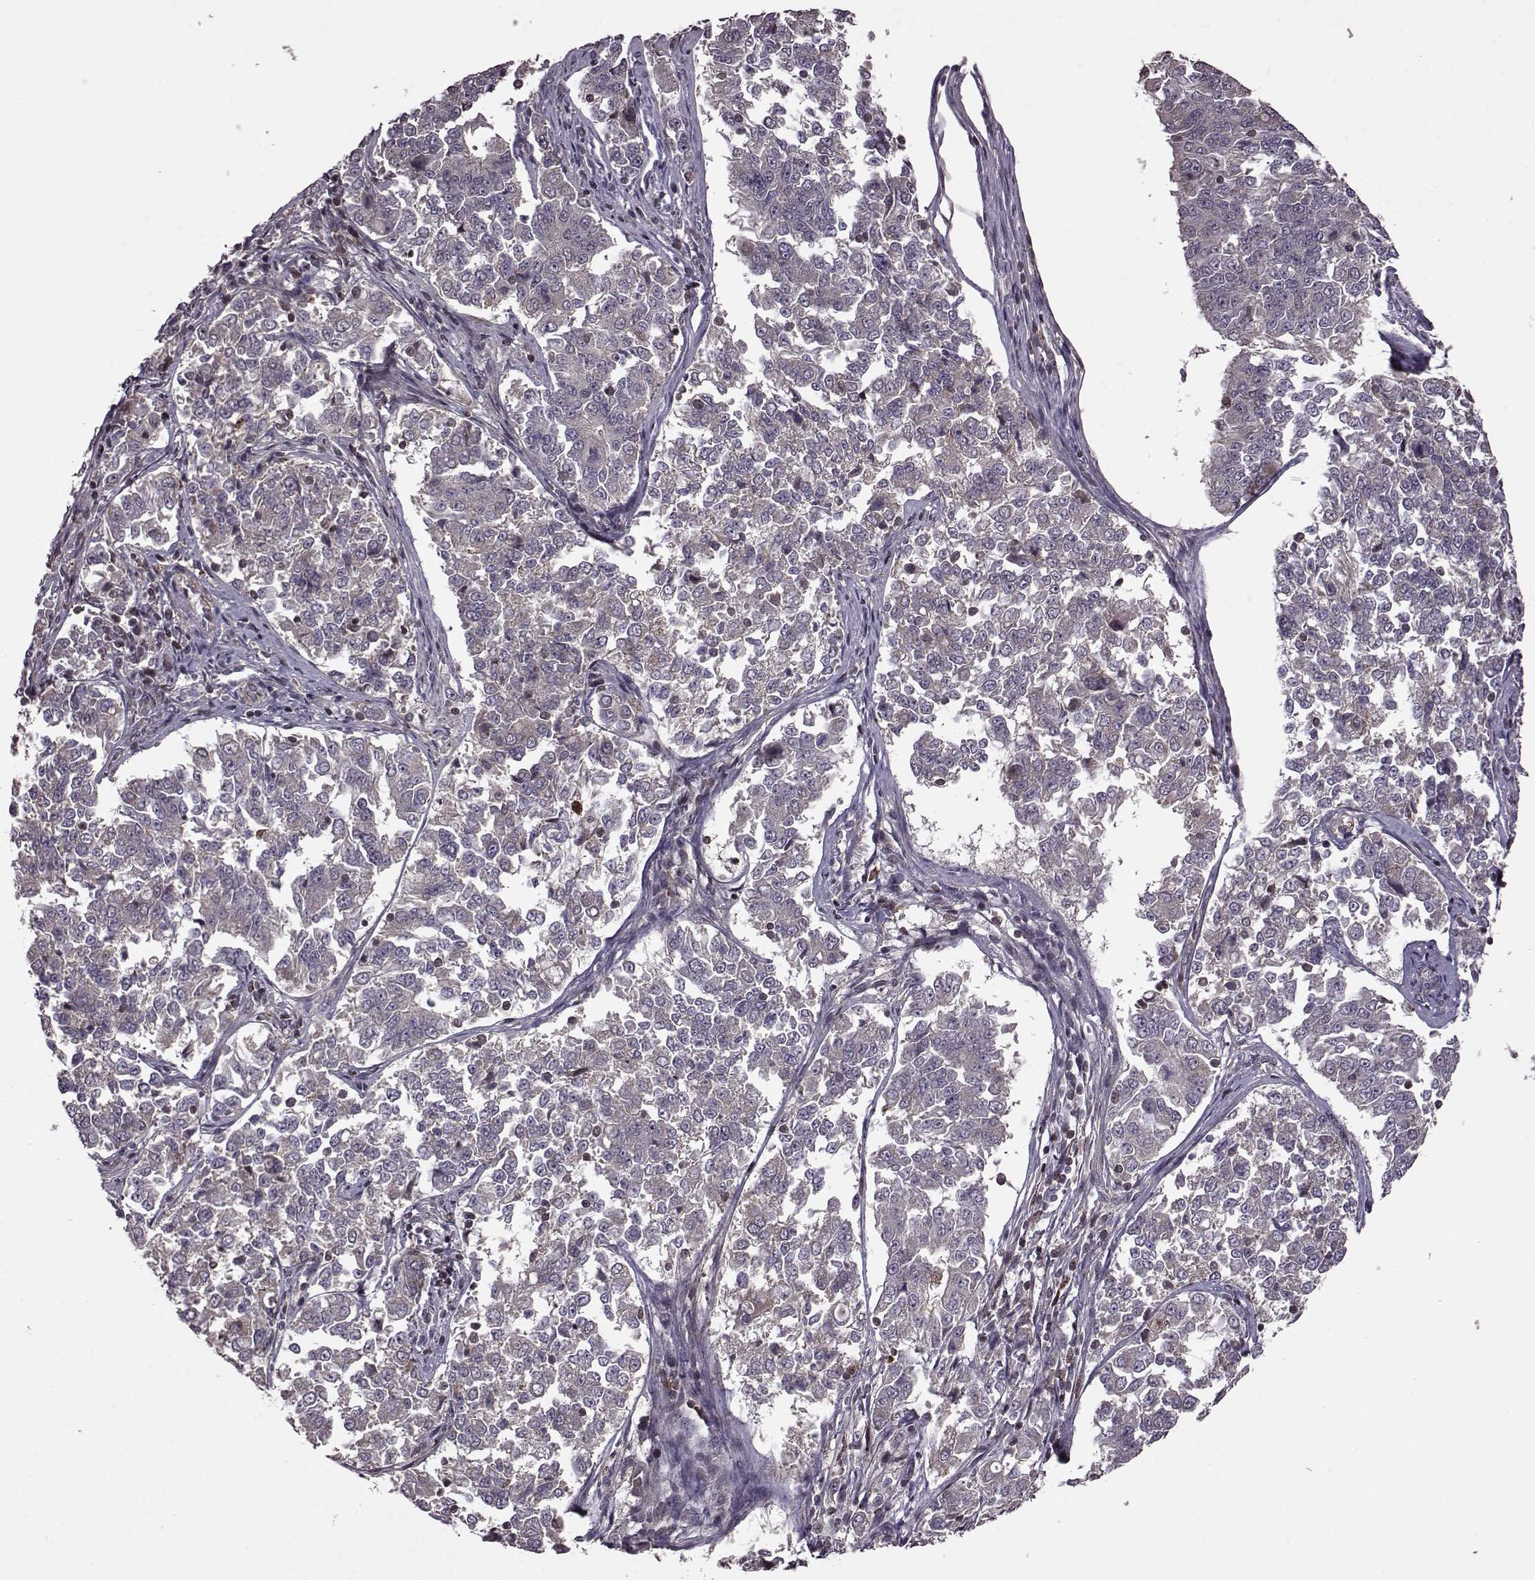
{"staining": {"intensity": "weak", "quantity": "<25%", "location": "cytoplasmic/membranous"}, "tissue": "endometrial cancer", "cell_type": "Tumor cells", "image_type": "cancer", "snomed": [{"axis": "morphology", "description": "Adenocarcinoma, NOS"}, {"axis": "topography", "description": "Endometrium"}], "caption": "The histopathology image exhibits no significant positivity in tumor cells of endometrial adenocarcinoma.", "gene": "TRMU", "patient": {"sex": "female", "age": 43}}